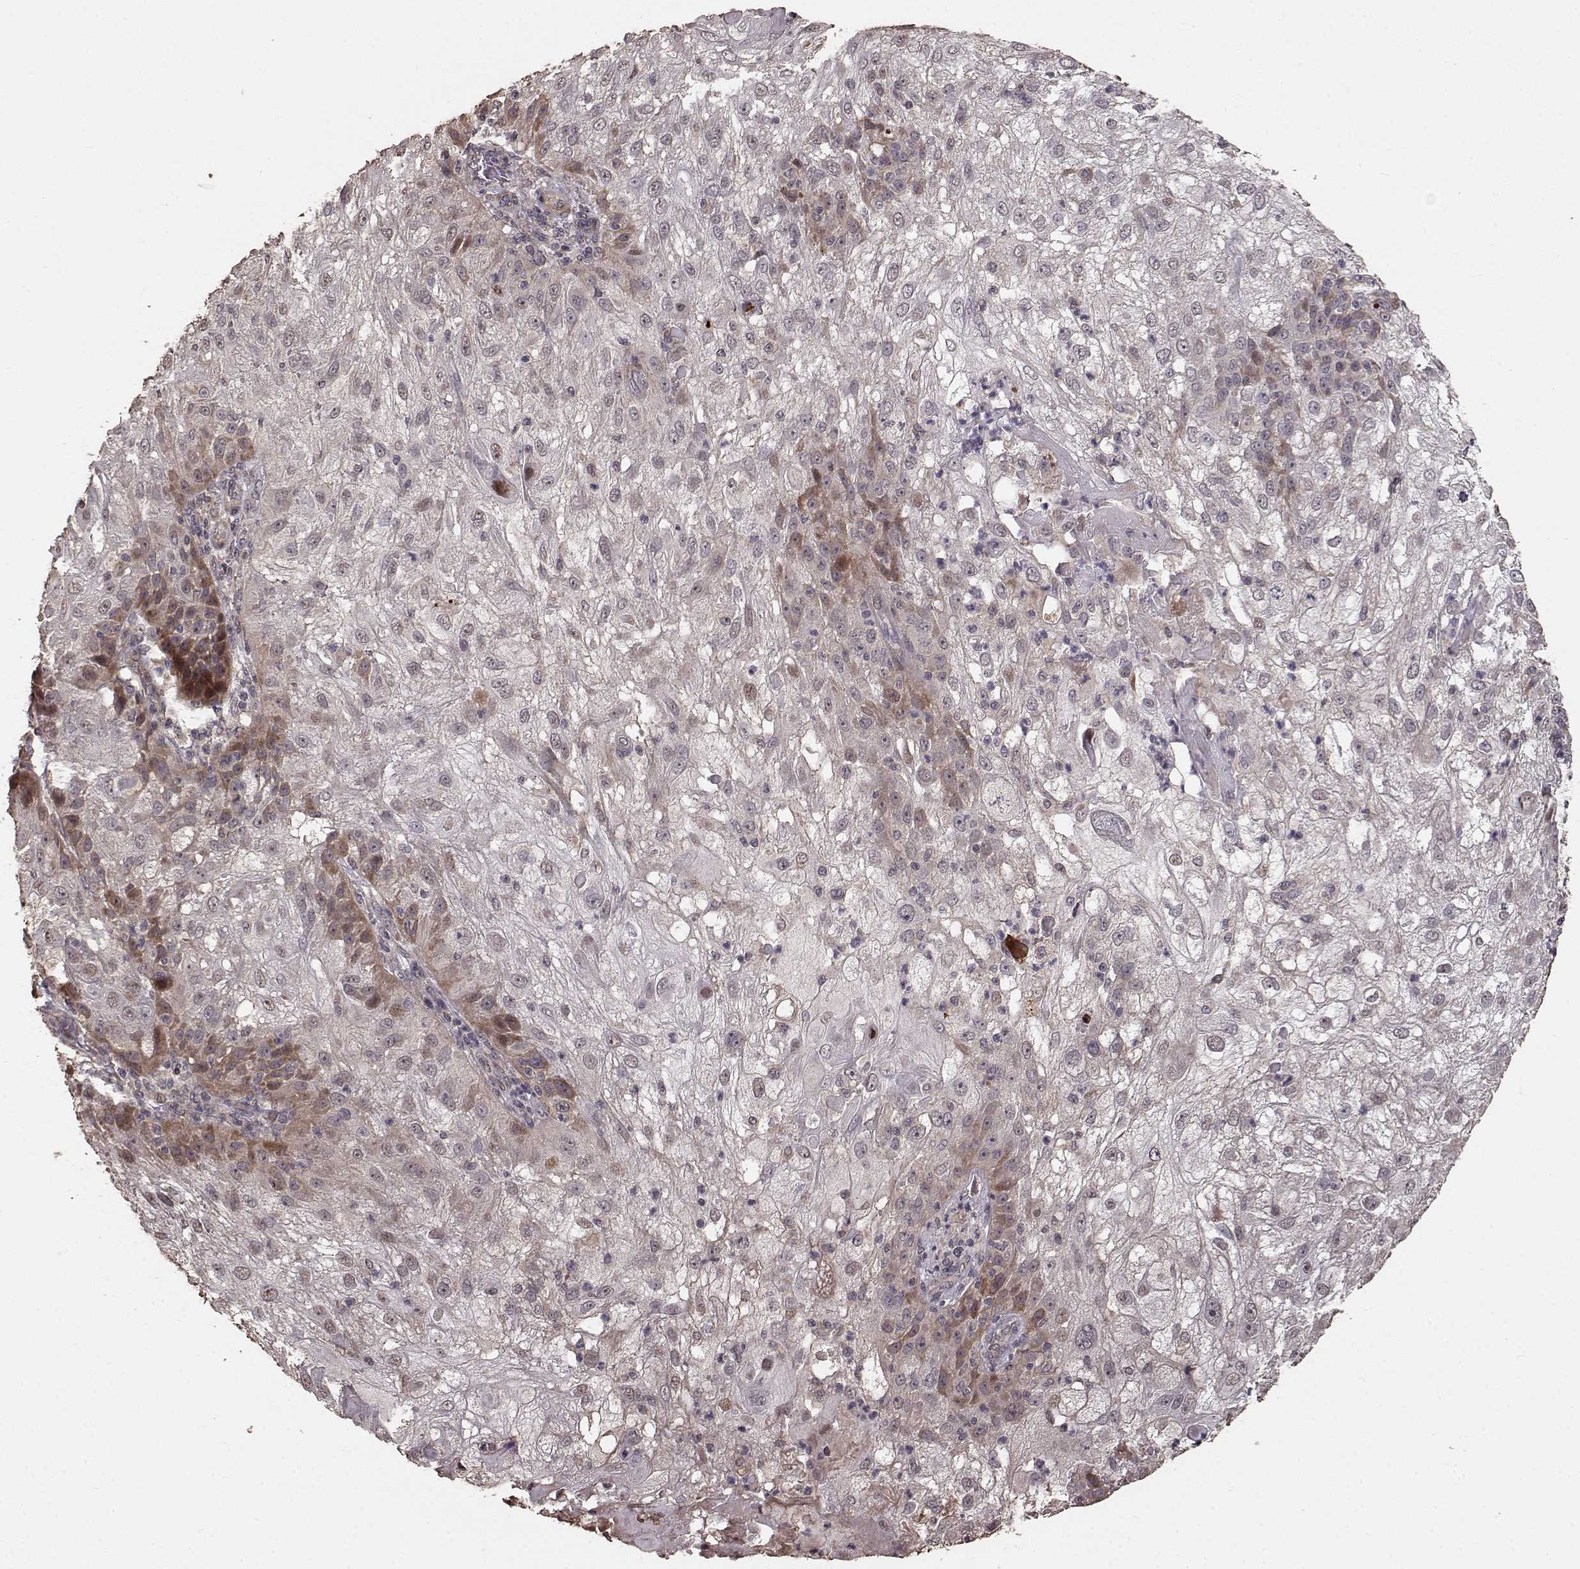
{"staining": {"intensity": "moderate", "quantity": "<25%", "location": "cytoplasmic/membranous"}, "tissue": "skin cancer", "cell_type": "Tumor cells", "image_type": "cancer", "snomed": [{"axis": "morphology", "description": "Normal tissue, NOS"}, {"axis": "morphology", "description": "Squamous cell carcinoma, NOS"}, {"axis": "topography", "description": "Skin"}], "caption": "An image of skin squamous cell carcinoma stained for a protein reveals moderate cytoplasmic/membranous brown staining in tumor cells.", "gene": "USP15", "patient": {"sex": "female", "age": 83}}